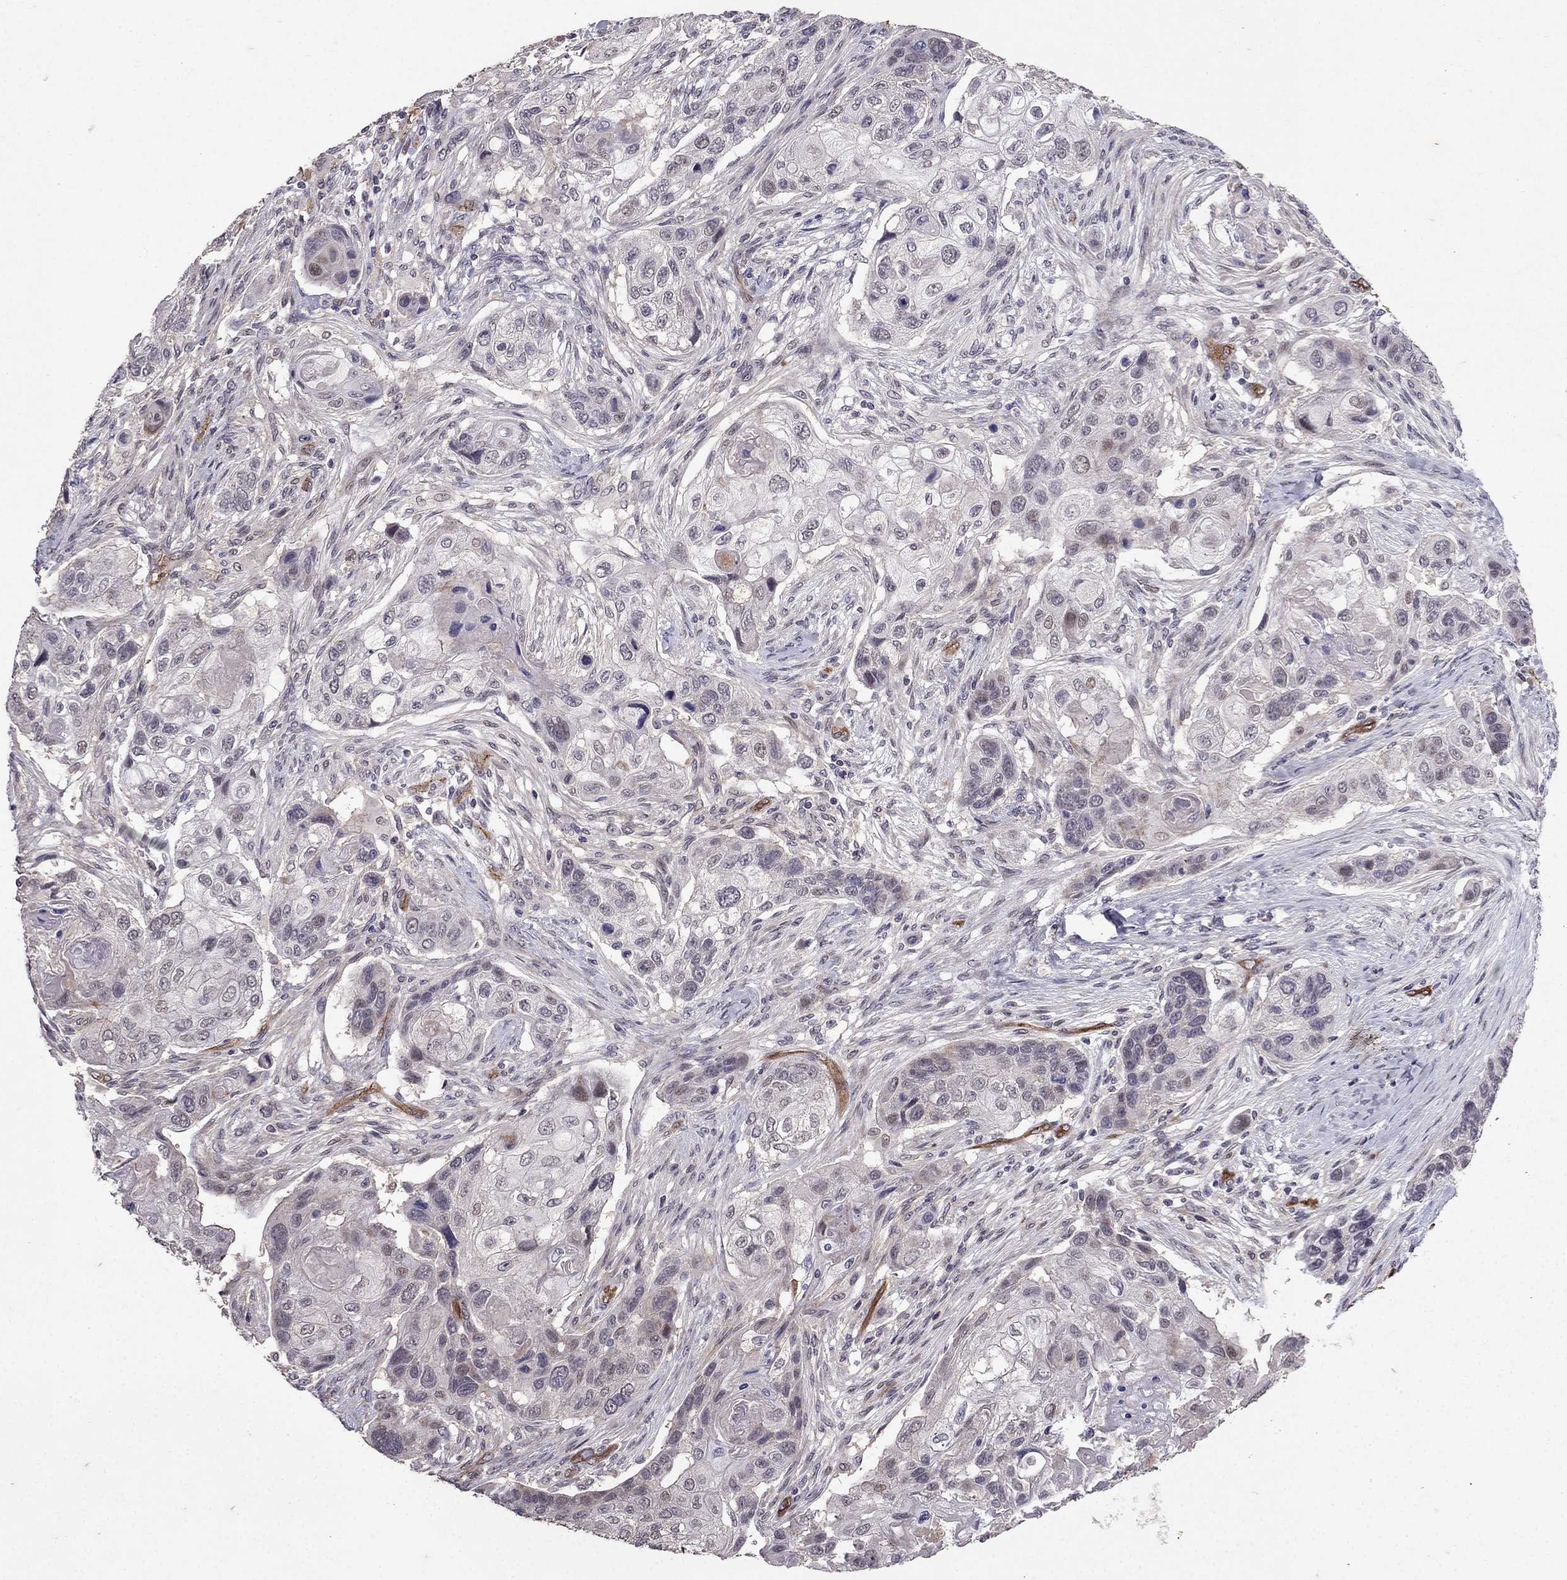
{"staining": {"intensity": "negative", "quantity": "none", "location": "none"}, "tissue": "lung cancer", "cell_type": "Tumor cells", "image_type": "cancer", "snomed": [{"axis": "morphology", "description": "Normal tissue, NOS"}, {"axis": "morphology", "description": "Squamous cell carcinoma, NOS"}, {"axis": "topography", "description": "Bronchus"}, {"axis": "topography", "description": "Lung"}], "caption": "DAB (3,3'-diaminobenzidine) immunohistochemical staining of human lung squamous cell carcinoma reveals no significant staining in tumor cells.", "gene": "RASIP1", "patient": {"sex": "male", "age": 69}}